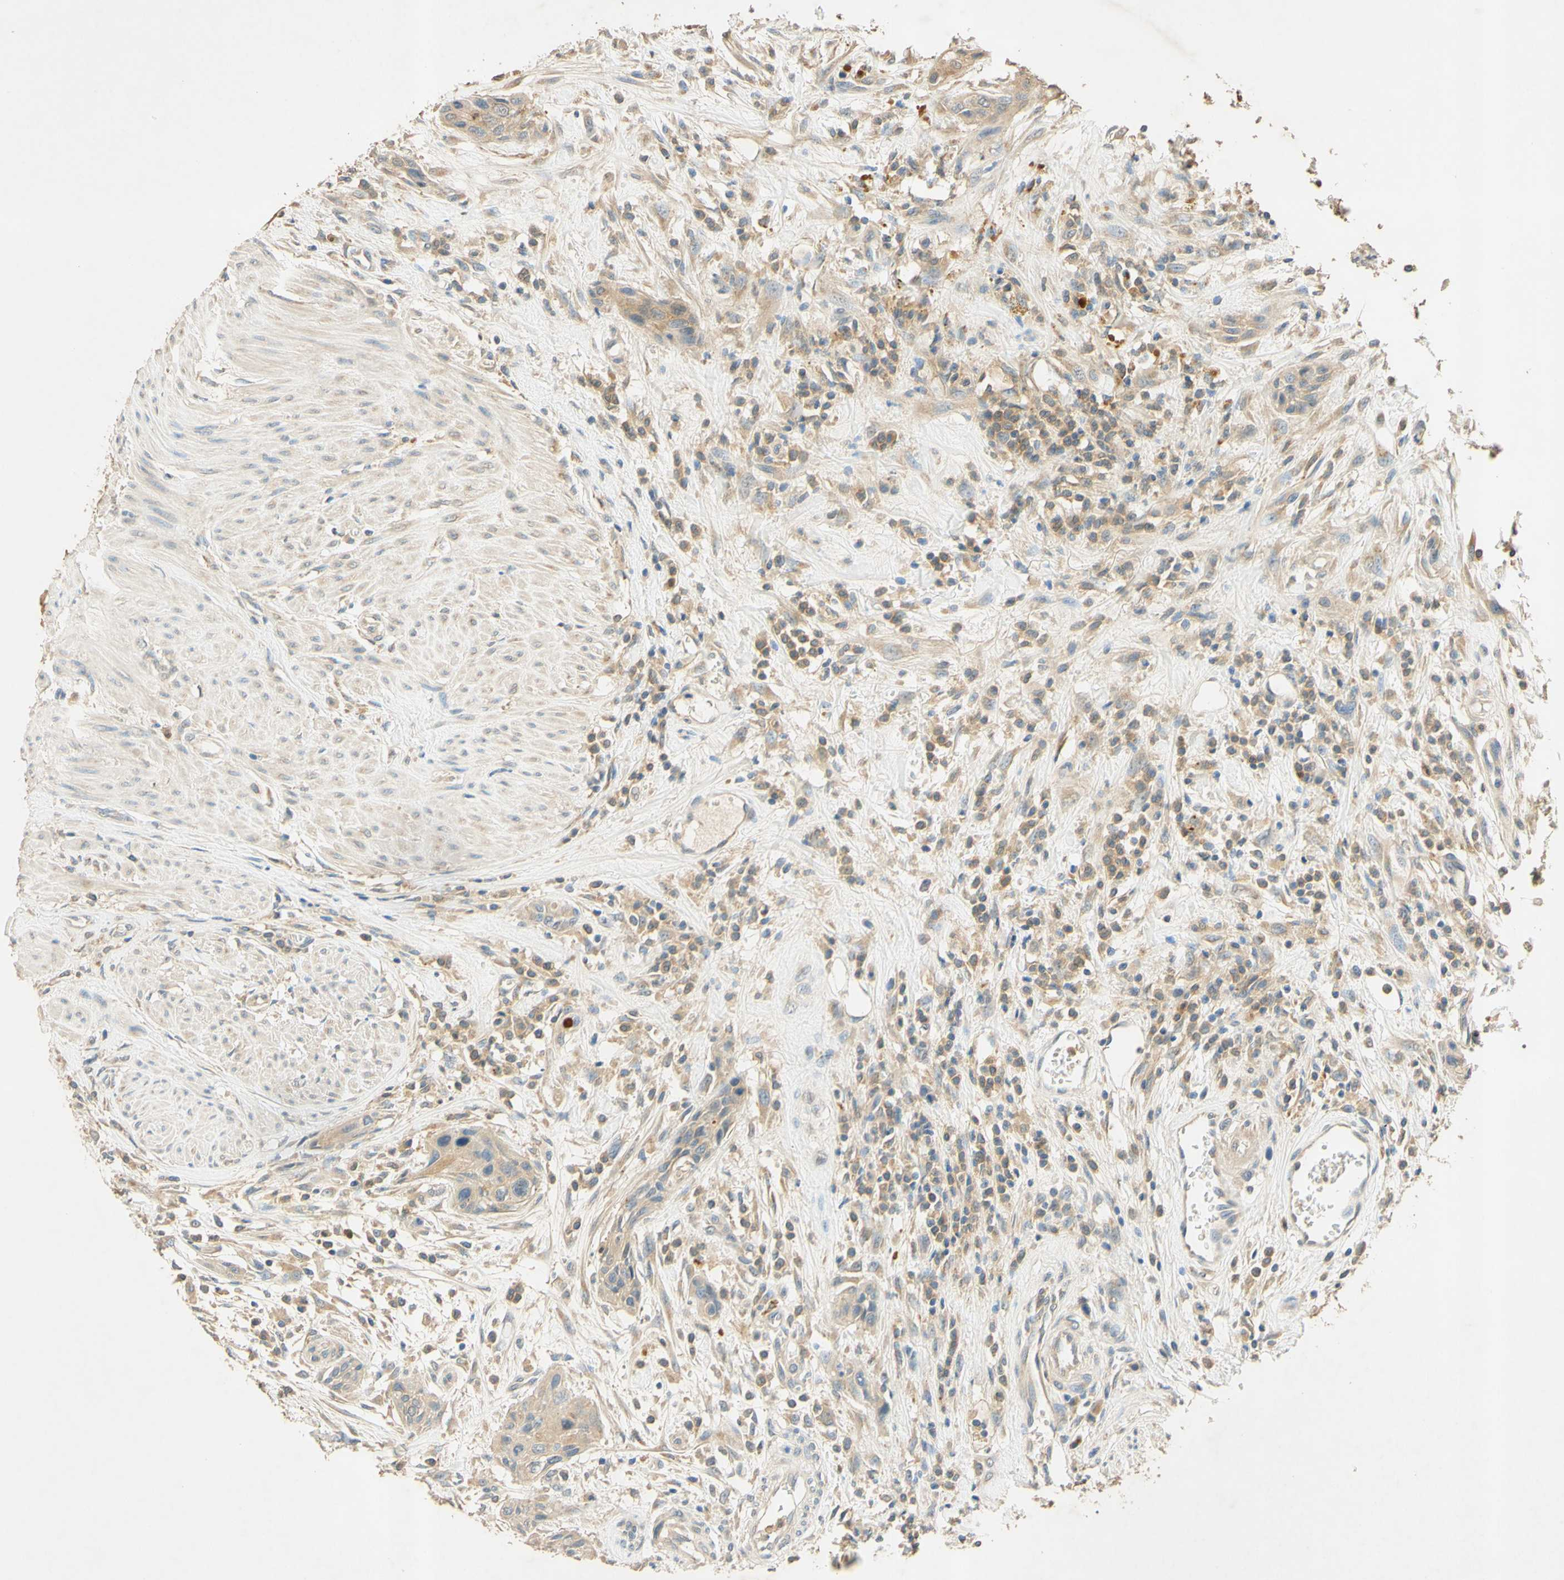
{"staining": {"intensity": "weak", "quantity": ">75%", "location": "cytoplasmic/membranous"}, "tissue": "urothelial cancer", "cell_type": "Tumor cells", "image_type": "cancer", "snomed": [{"axis": "morphology", "description": "Urothelial carcinoma, High grade"}, {"axis": "topography", "description": "Urinary bladder"}], "caption": "High-grade urothelial carcinoma stained with DAB immunohistochemistry (IHC) exhibits low levels of weak cytoplasmic/membranous staining in approximately >75% of tumor cells. The staining was performed using DAB to visualize the protein expression in brown, while the nuclei were stained in blue with hematoxylin (Magnification: 20x).", "gene": "ENTREP2", "patient": {"sex": "male", "age": 35}}